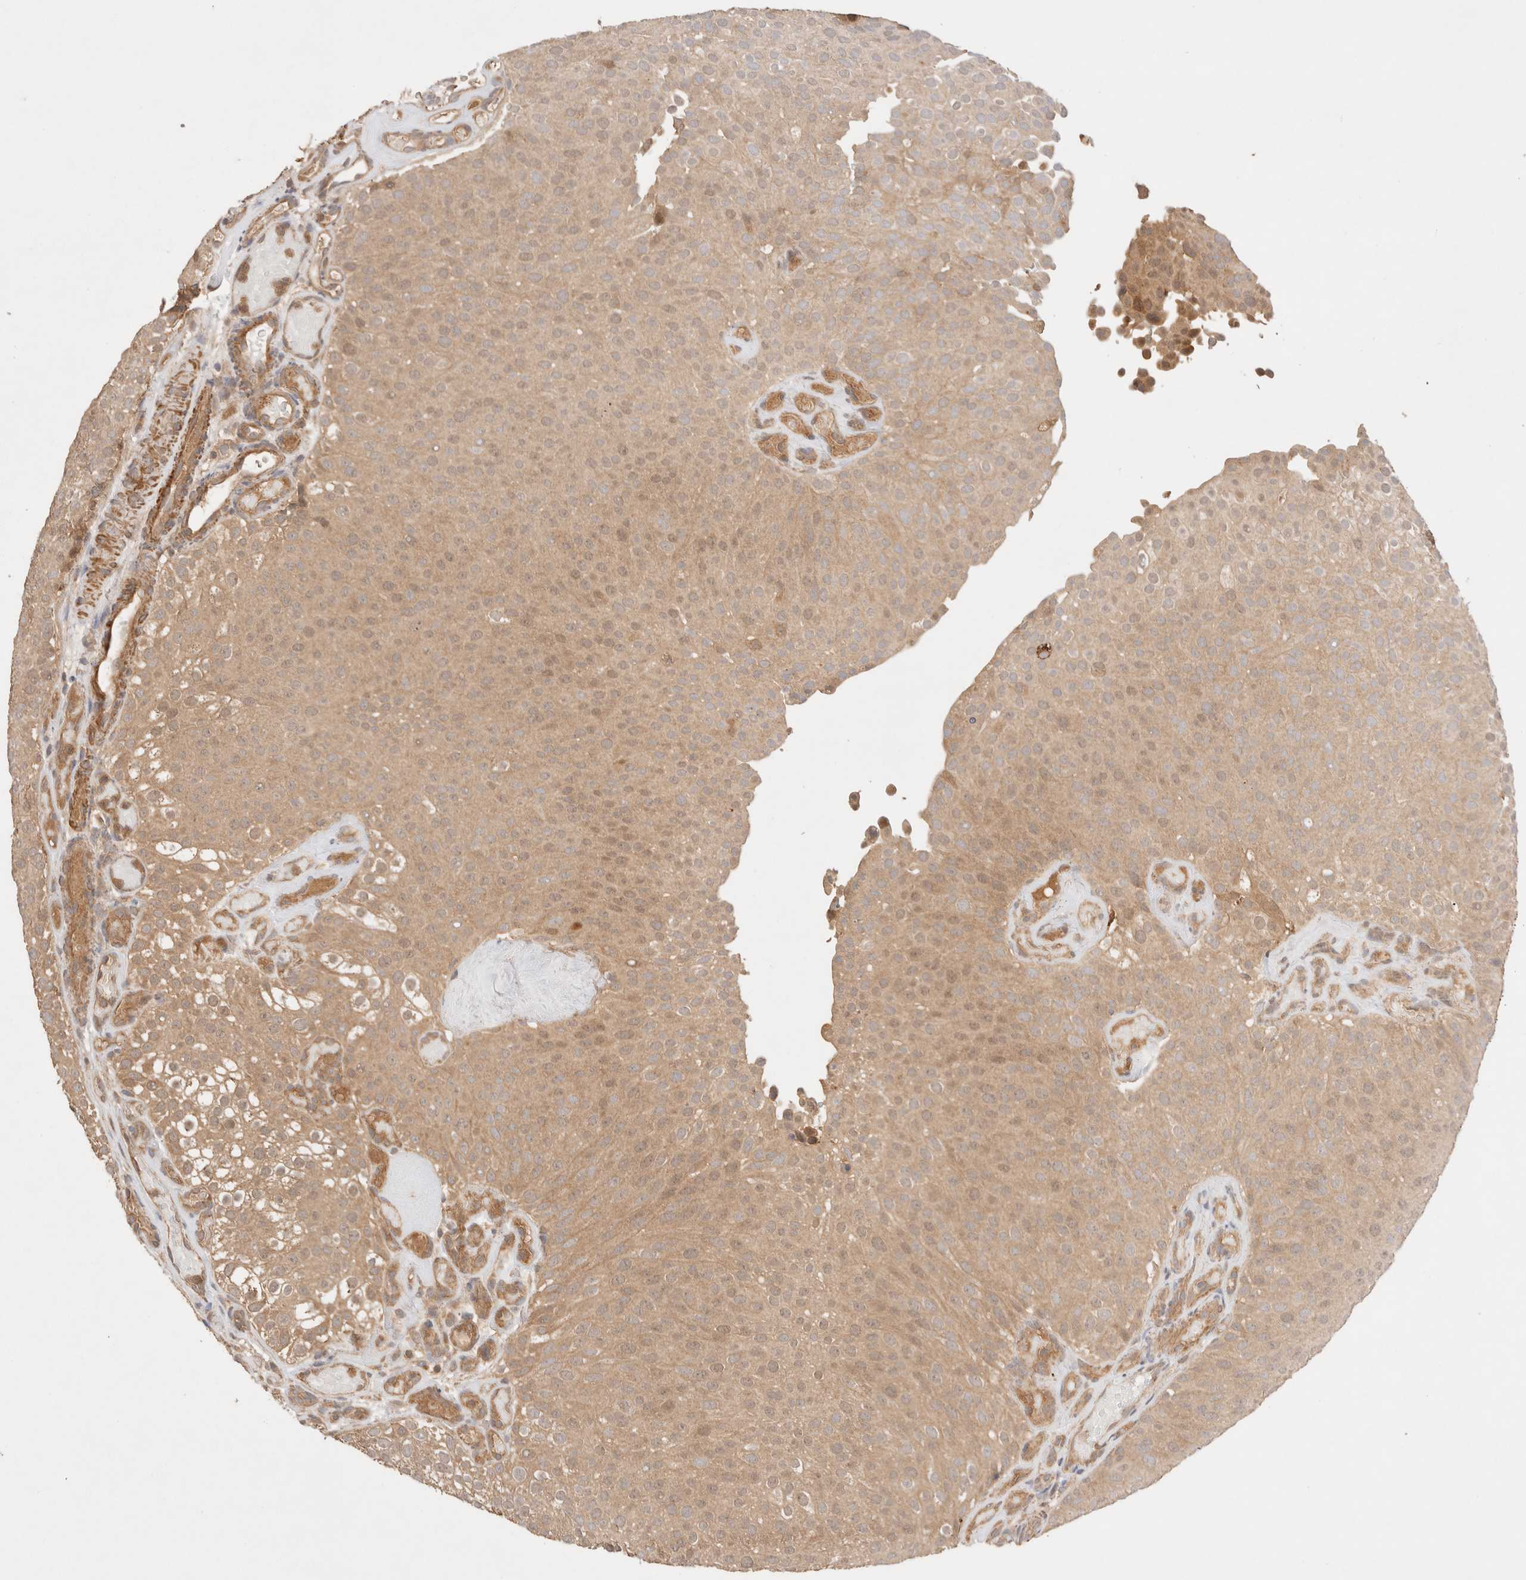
{"staining": {"intensity": "weak", "quantity": ">75%", "location": "cytoplasmic/membranous,nuclear"}, "tissue": "urothelial cancer", "cell_type": "Tumor cells", "image_type": "cancer", "snomed": [{"axis": "morphology", "description": "Urothelial carcinoma, Low grade"}, {"axis": "topography", "description": "Urinary bladder"}], "caption": "This is an image of immunohistochemistry (IHC) staining of low-grade urothelial carcinoma, which shows weak expression in the cytoplasmic/membranous and nuclear of tumor cells.", "gene": "CARNMT1", "patient": {"sex": "male", "age": 78}}